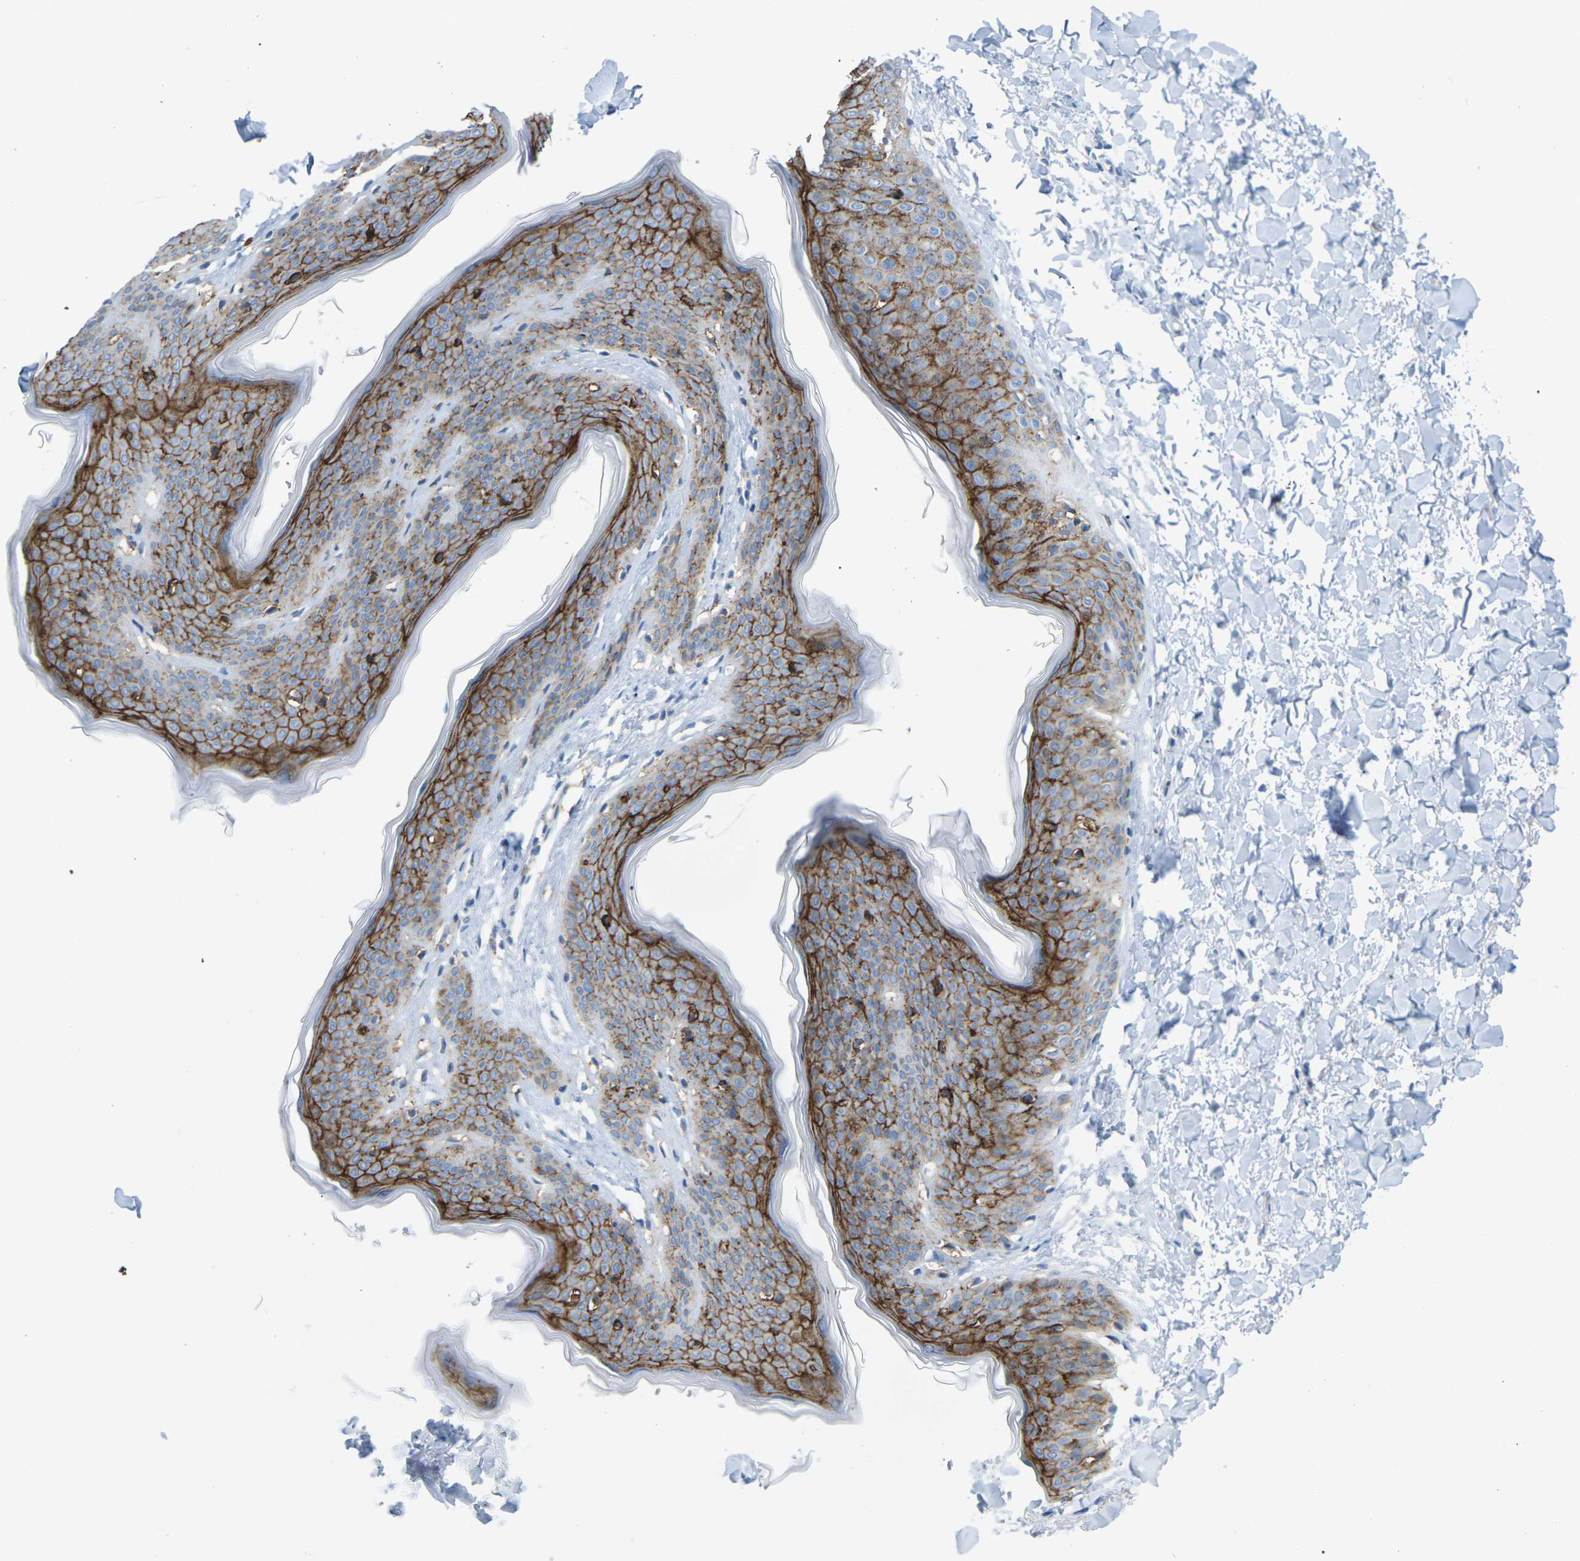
{"staining": {"intensity": "negative", "quantity": "none", "location": "none"}, "tissue": "skin", "cell_type": "Fibroblasts", "image_type": "normal", "snomed": [{"axis": "morphology", "description": "Normal tissue, NOS"}, {"axis": "topography", "description": "Skin"}], "caption": "This is a image of IHC staining of normal skin, which shows no positivity in fibroblasts. (Brightfield microscopy of DAB immunohistochemistry at high magnification).", "gene": "CLDN3", "patient": {"sex": "female", "age": 17}}